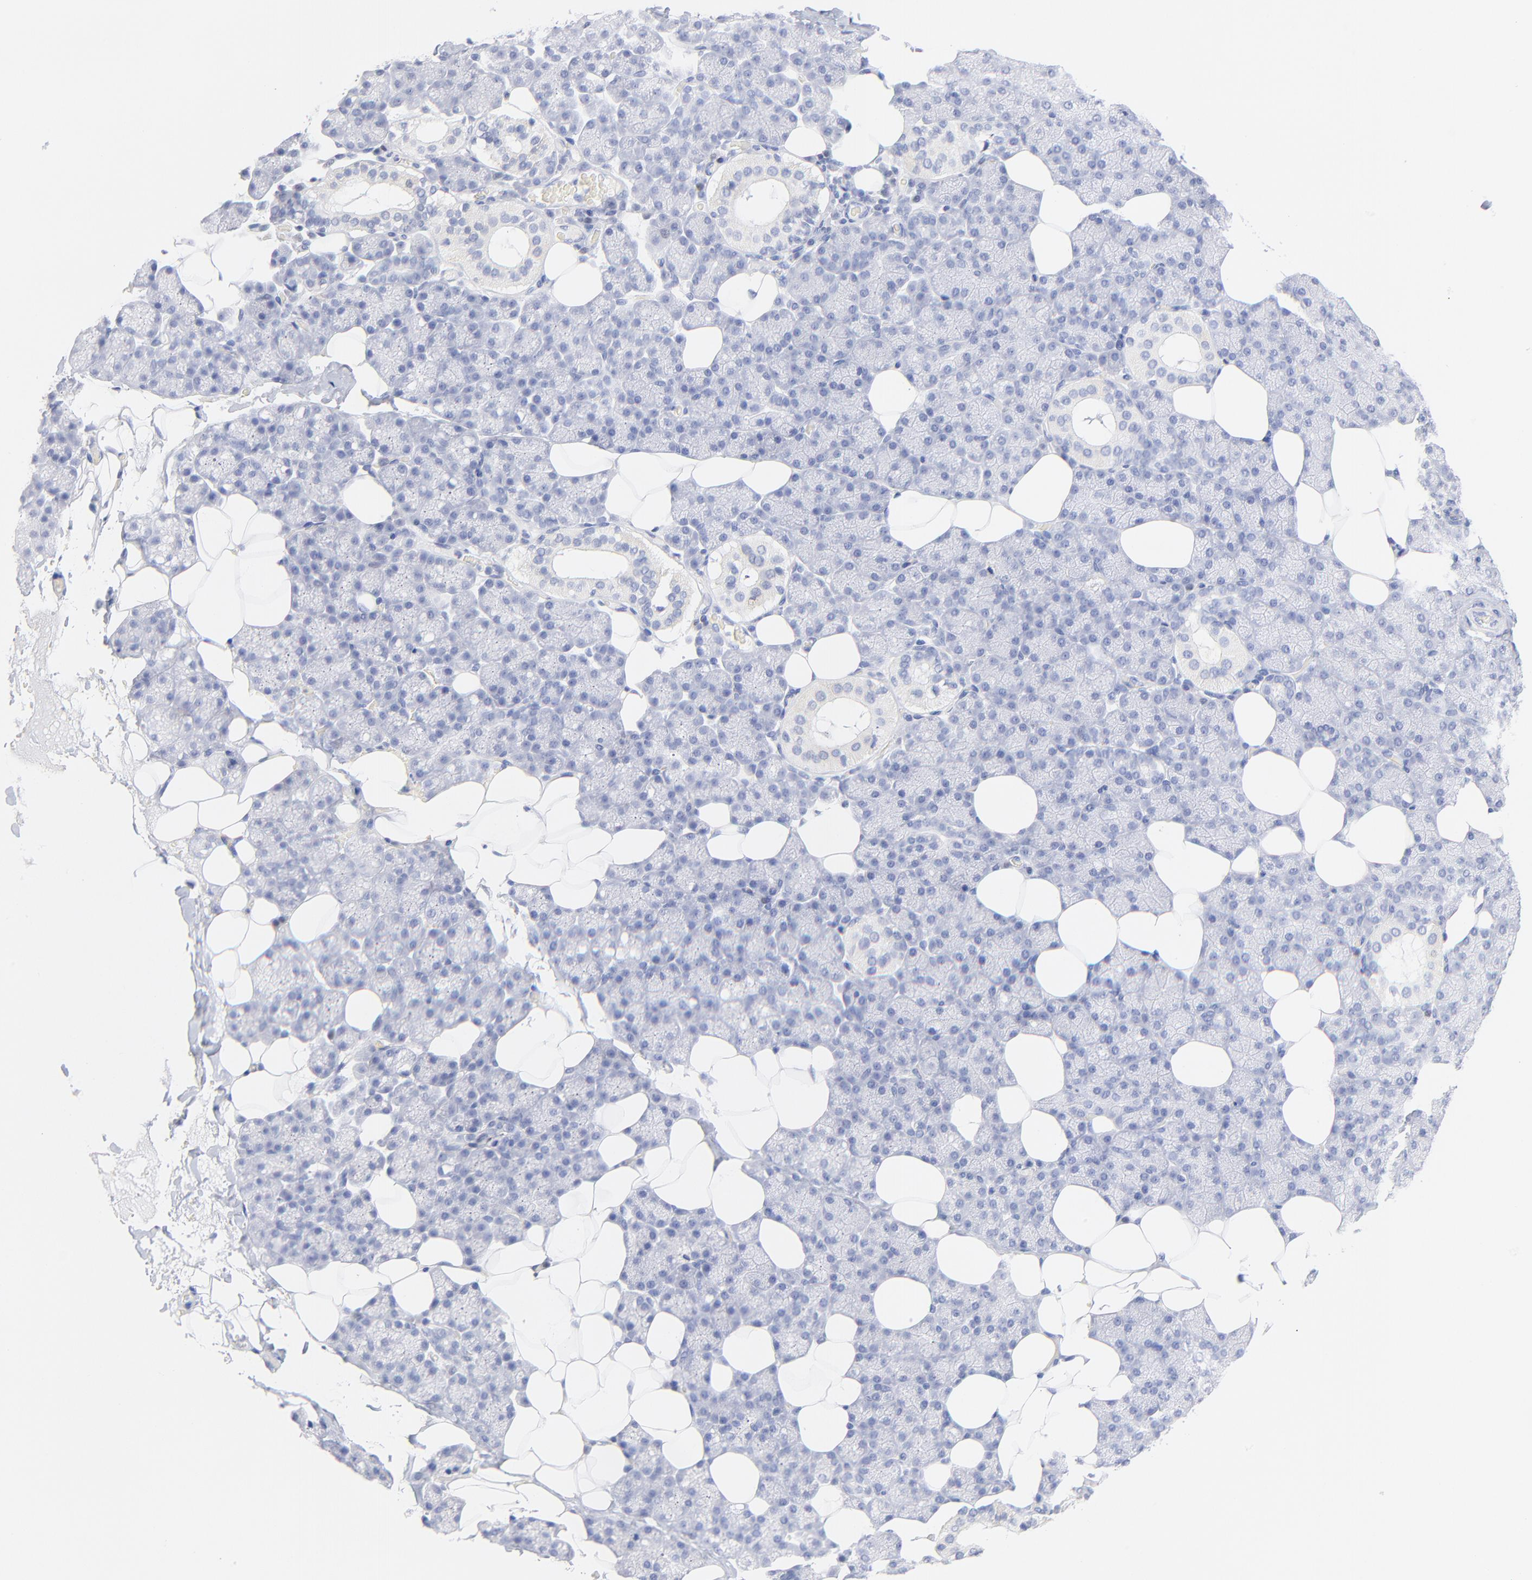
{"staining": {"intensity": "weak", "quantity": "<25%", "location": "cytoplasmic/membranous"}, "tissue": "salivary gland", "cell_type": "Glandular cells", "image_type": "normal", "snomed": [{"axis": "morphology", "description": "Normal tissue, NOS"}, {"axis": "topography", "description": "Lymph node"}, {"axis": "topography", "description": "Salivary gland"}], "caption": "DAB immunohistochemical staining of unremarkable salivary gland exhibits no significant positivity in glandular cells.", "gene": "SULT4A1", "patient": {"sex": "male", "age": 8}}